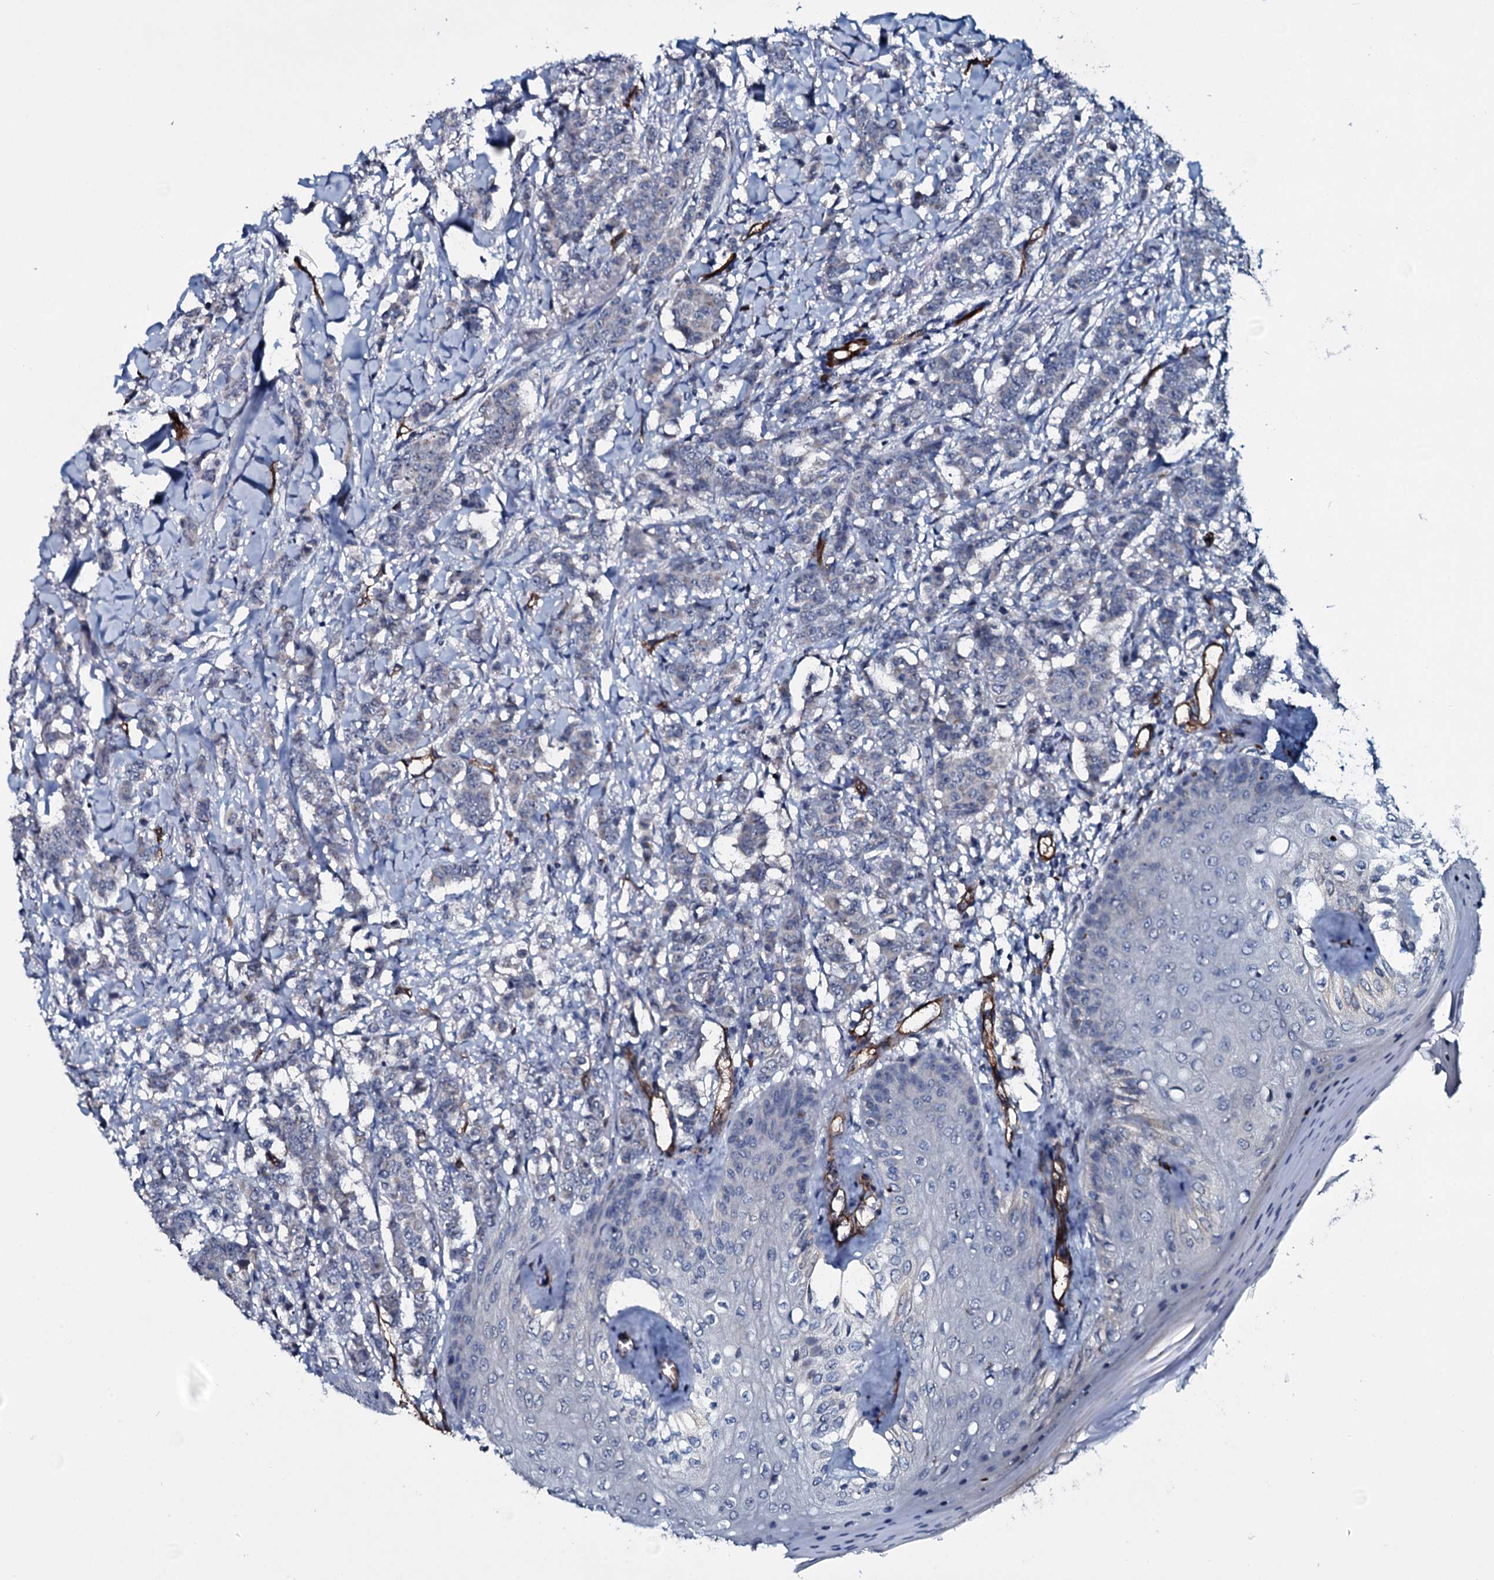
{"staining": {"intensity": "negative", "quantity": "none", "location": "none"}, "tissue": "breast cancer", "cell_type": "Tumor cells", "image_type": "cancer", "snomed": [{"axis": "morphology", "description": "Duct carcinoma"}, {"axis": "topography", "description": "Breast"}], "caption": "Intraductal carcinoma (breast) stained for a protein using IHC displays no staining tumor cells.", "gene": "CLEC14A", "patient": {"sex": "female", "age": 40}}